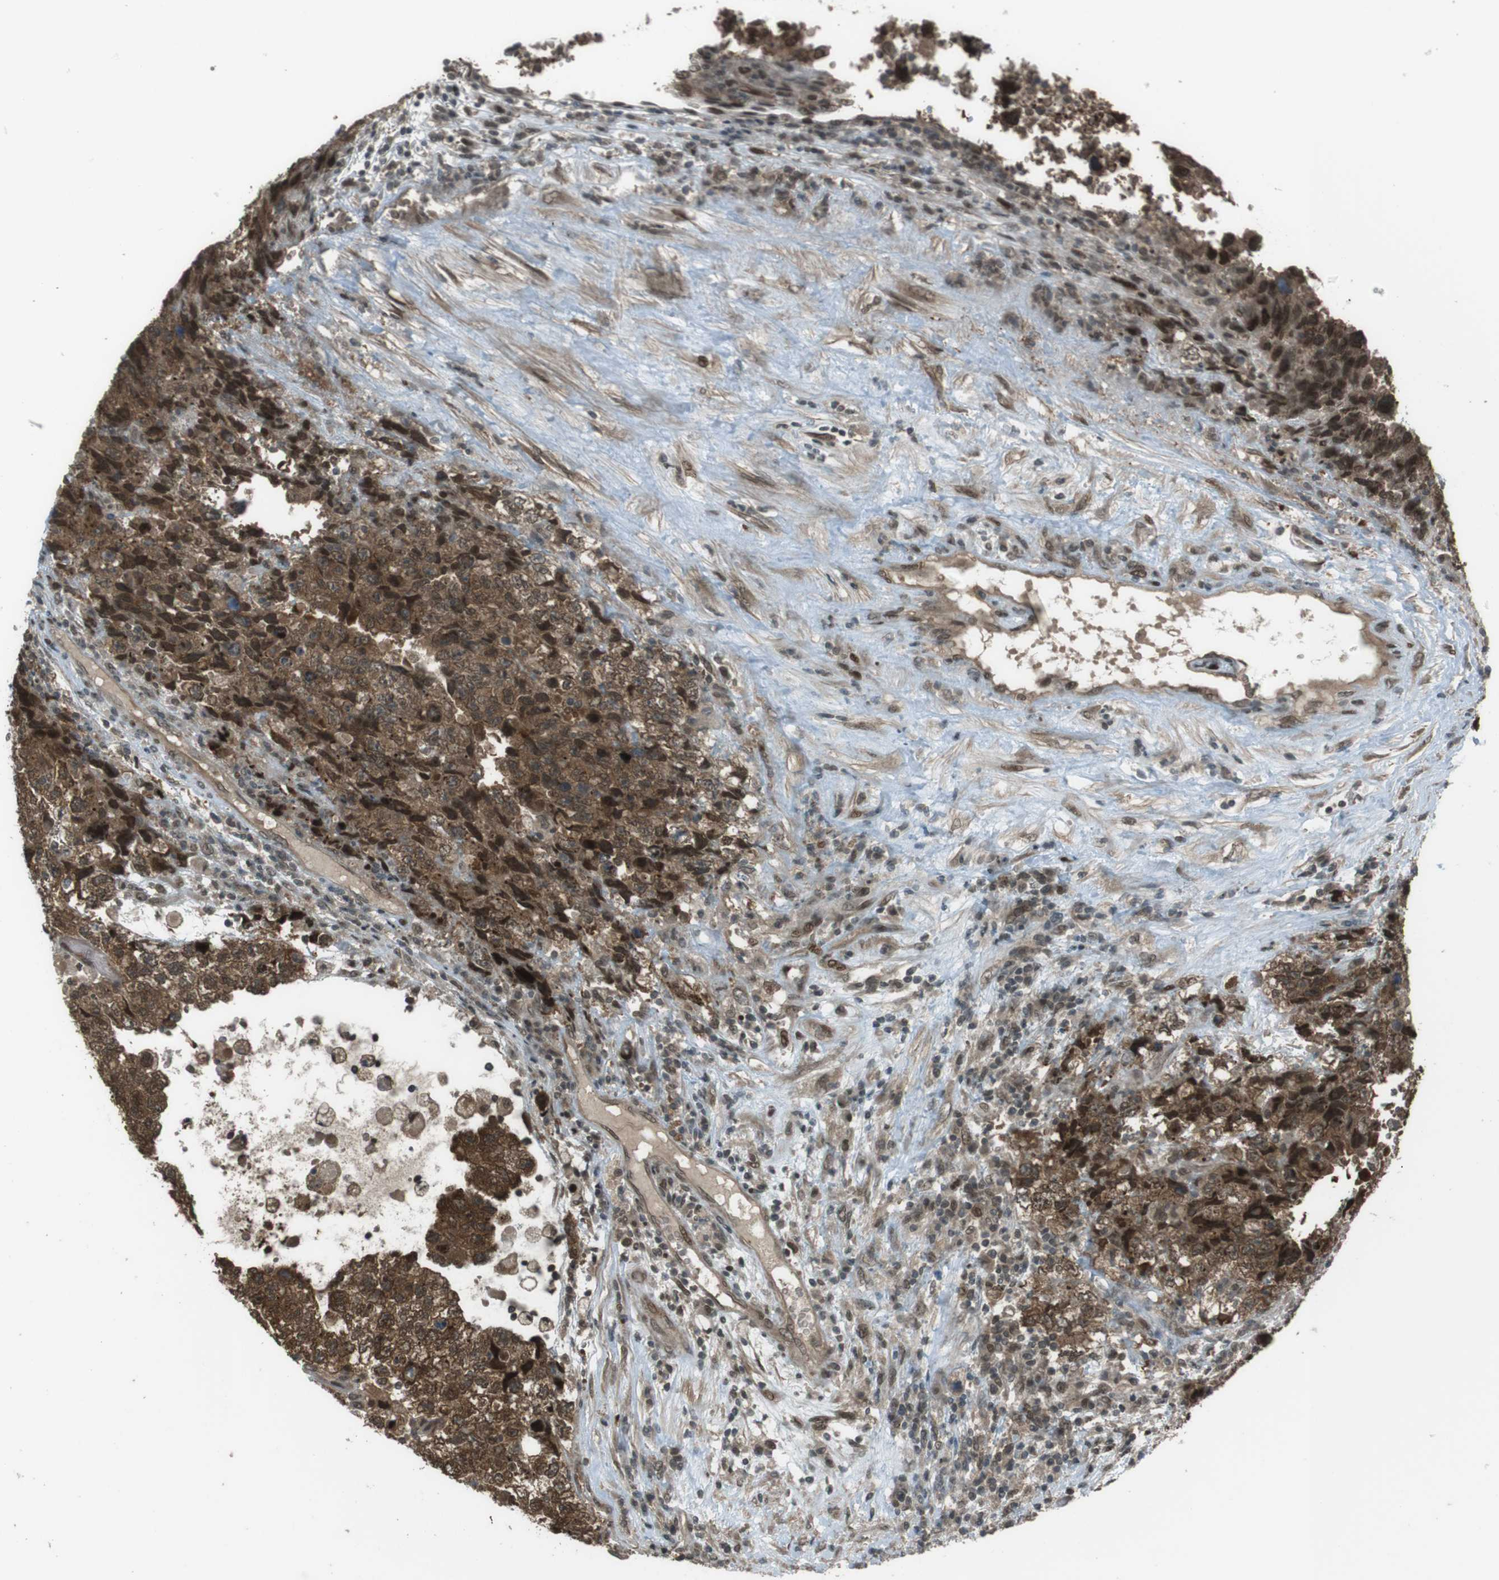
{"staining": {"intensity": "strong", "quantity": ">75%", "location": "cytoplasmic/membranous,nuclear"}, "tissue": "testis cancer", "cell_type": "Tumor cells", "image_type": "cancer", "snomed": [{"axis": "morphology", "description": "Carcinoma, Embryonal, NOS"}, {"axis": "topography", "description": "Testis"}], "caption": "A photomicrograph of testis cancer (embryonal carcinoma) stained for a protein exhibits strong cytoplasmic/membranous and nuclear brown staining in tumor cells.", "gene": "SLITRK5", "patient": {"sex": "male", "age": 36}}